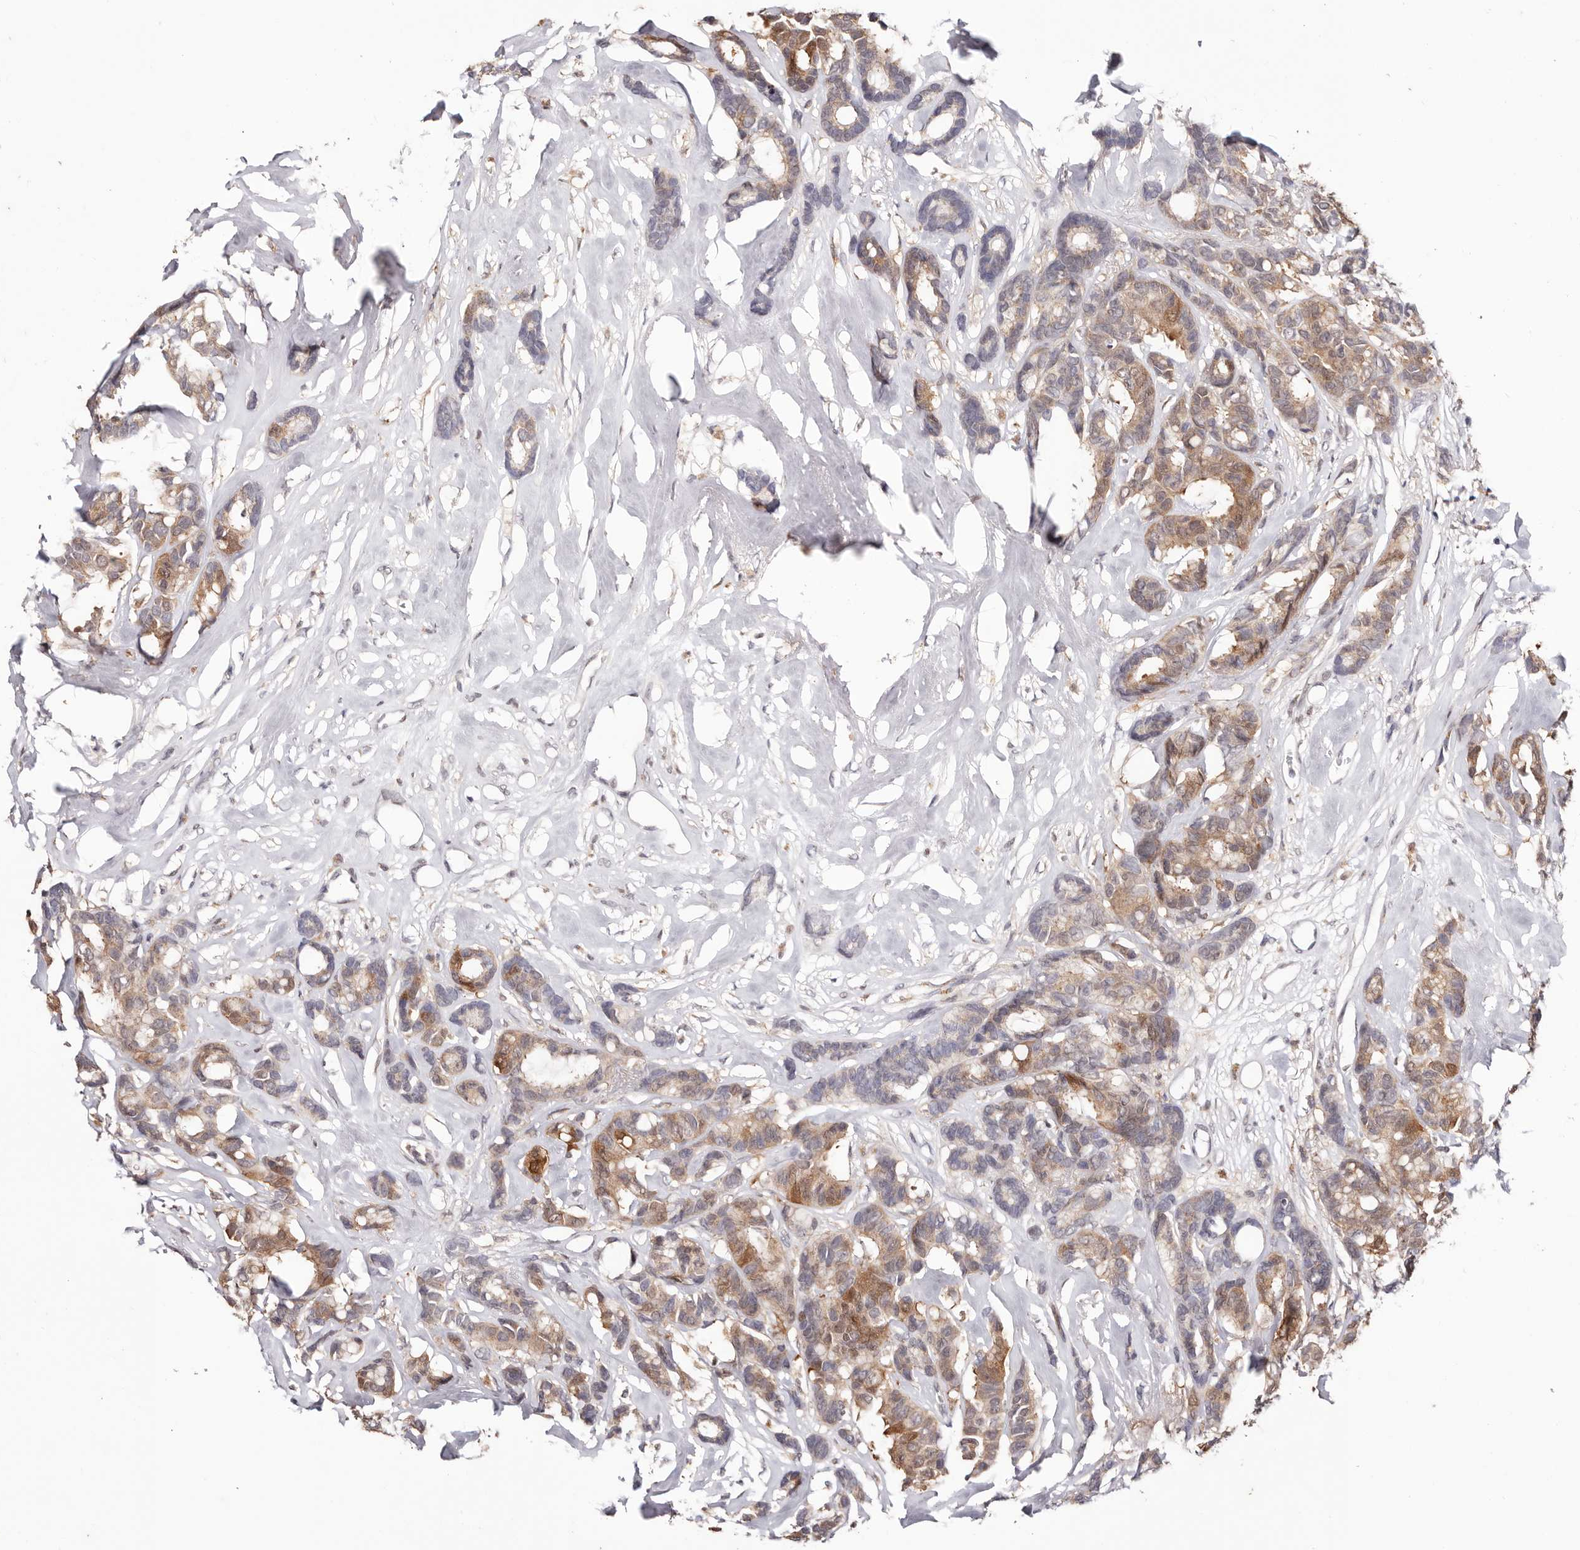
{"staining": {"intensity": "moderate", "quantity": ">75%", "location": "cytoplasmic/membranous"}, "tissue": "breast cancer", "cell_type": "Tumor cells", "image_type": "cancer", "snomed": [{"axis": "morphology", "description": "Duct carcinoma"}, {"axis": "topography", "description": "Breast"}], "caption": "Human intraductal carcinoma (breast) stained for a protein (brown) displays moderate cytoplasmic/membranous positive positivity in about >75% of tumor cells.", "gene": "TYW3", "patient": {"sex": "female", "age": 87}}